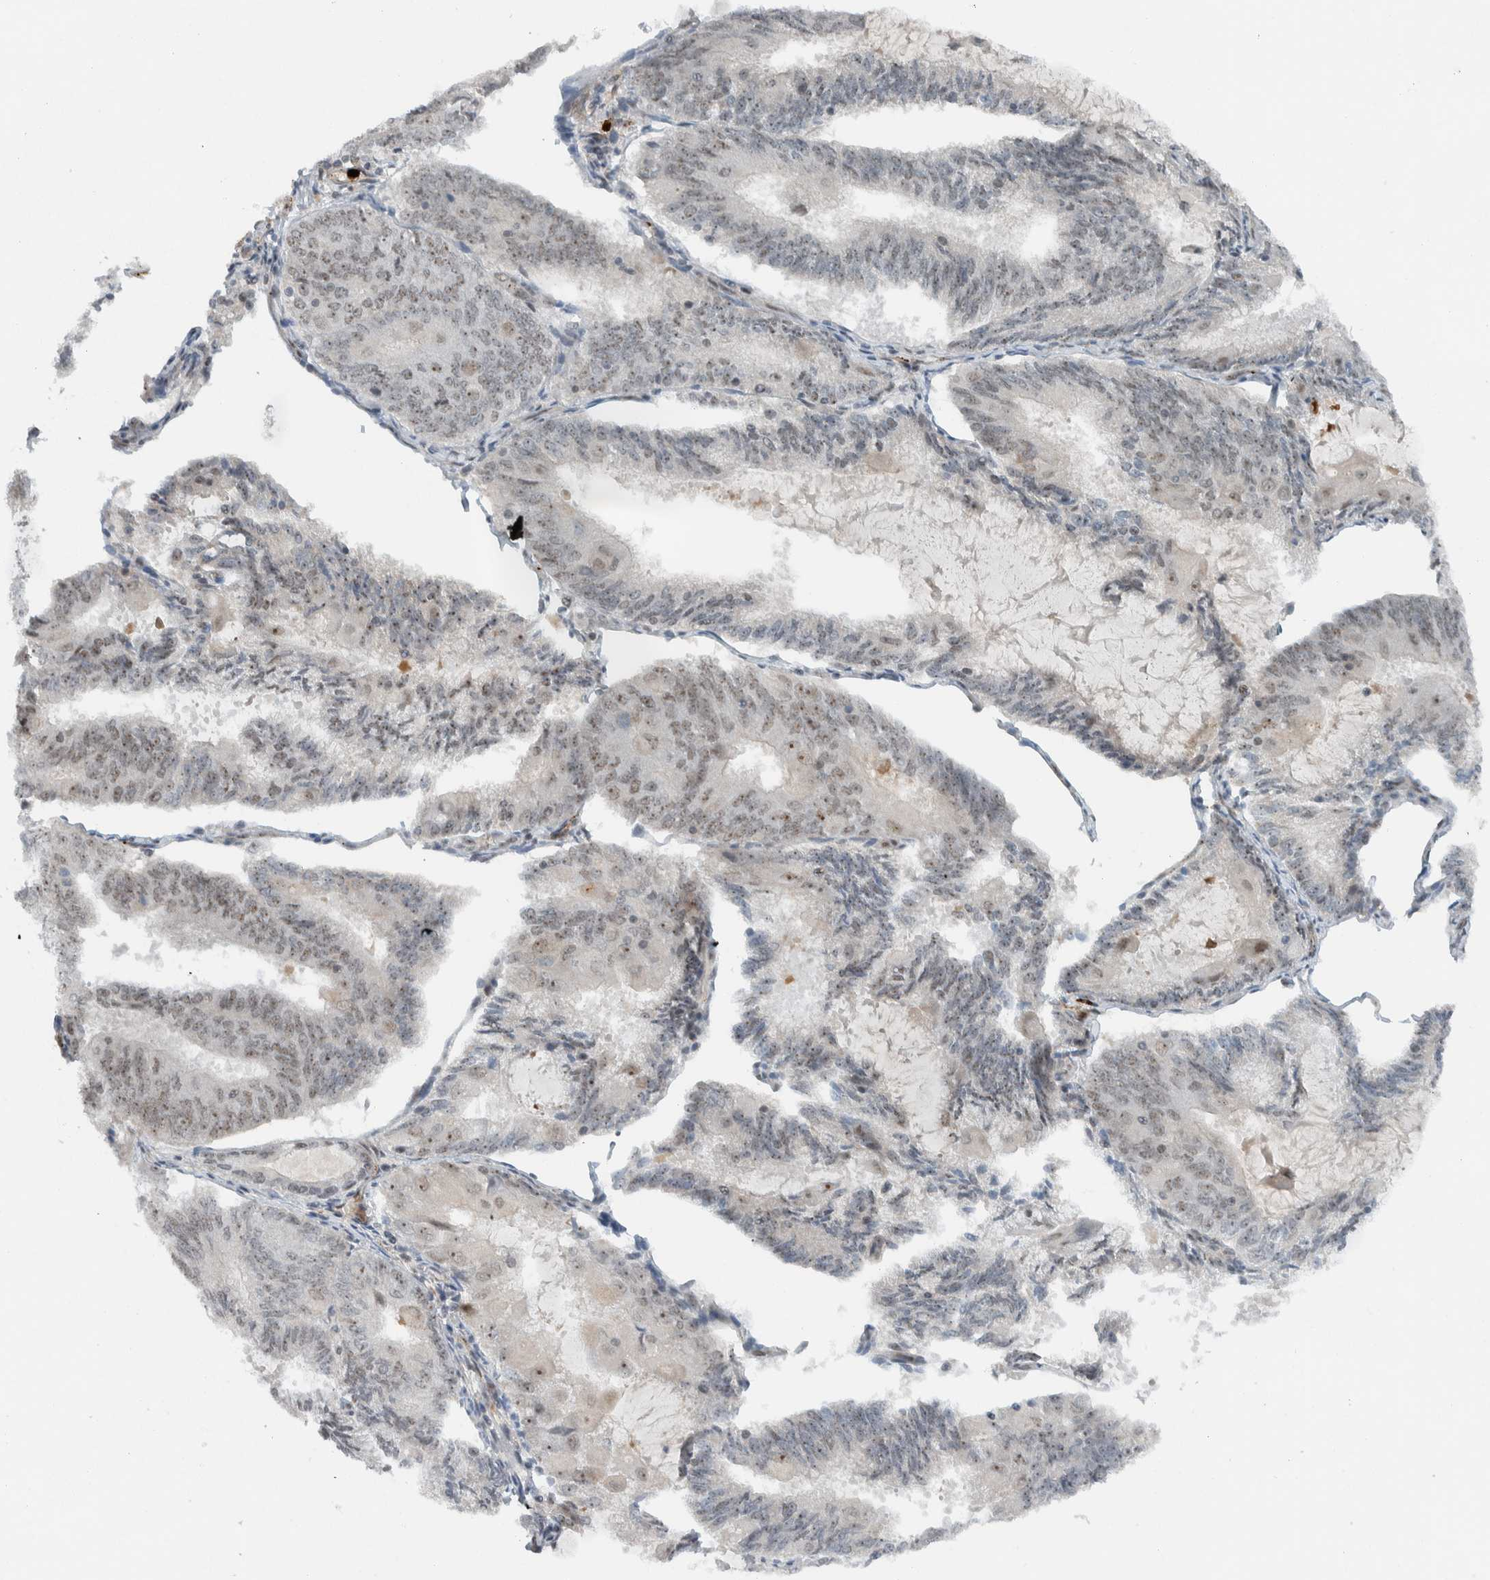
{"staining": {"intensity": "weak", "quantity": ">75%", "location": "nuclear"}, "tissue": "endometrial cancer", "cell_type": "Tumor cells", "image_type": "cancer", "snomed": [{"axis": "morphology", "description": "Adenocarcinoma, NOS"}, {"axis": "topography", "description": "Endometrium"}], "caption": "Immunohistochemical staining of human endometrial cancer reveals weak nuclear protein positivity in about >75% of tumor cells.", "gene": "ZFP91", "patient": {"sex": "female", "age": 81}}